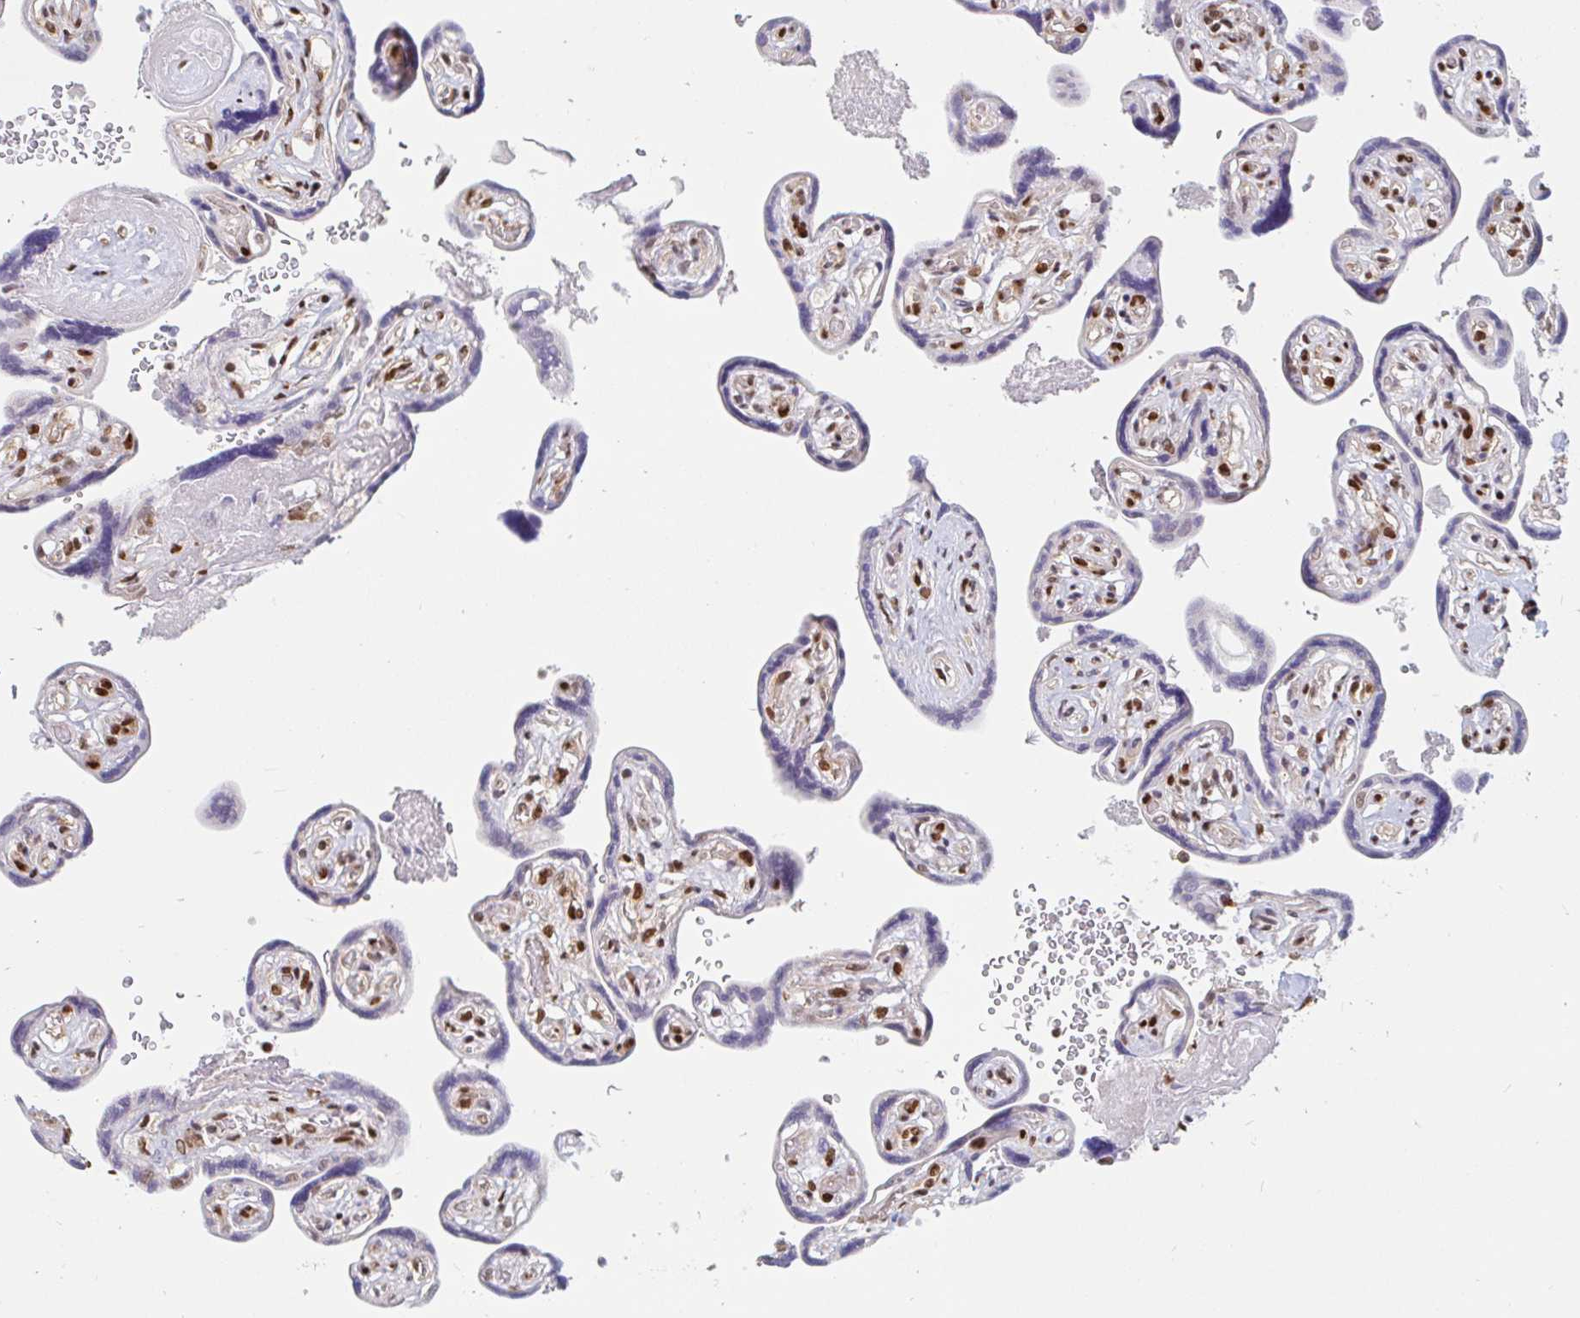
{"staining": {"intensity": "strong", "quantity": "25%-75%", "location": "nuclear"}, "tissue": "placenta", "cell_type": "Trophoblastic cells", "image_type": "normal", "snomed": [{"axis": "morphology", "description": "Normal tissue, NOS"}, {"axis": "topography", "description": "Placenta"}], "caption": "High-power microscopy captured an immunohistochemistry micrograph of normal placenta, revealing strong nuclear expression in approximately 25%-75% of trophoblastic cells.", "gene": "RBMXL1", "patient": {"sex": "female", "age": 32}}